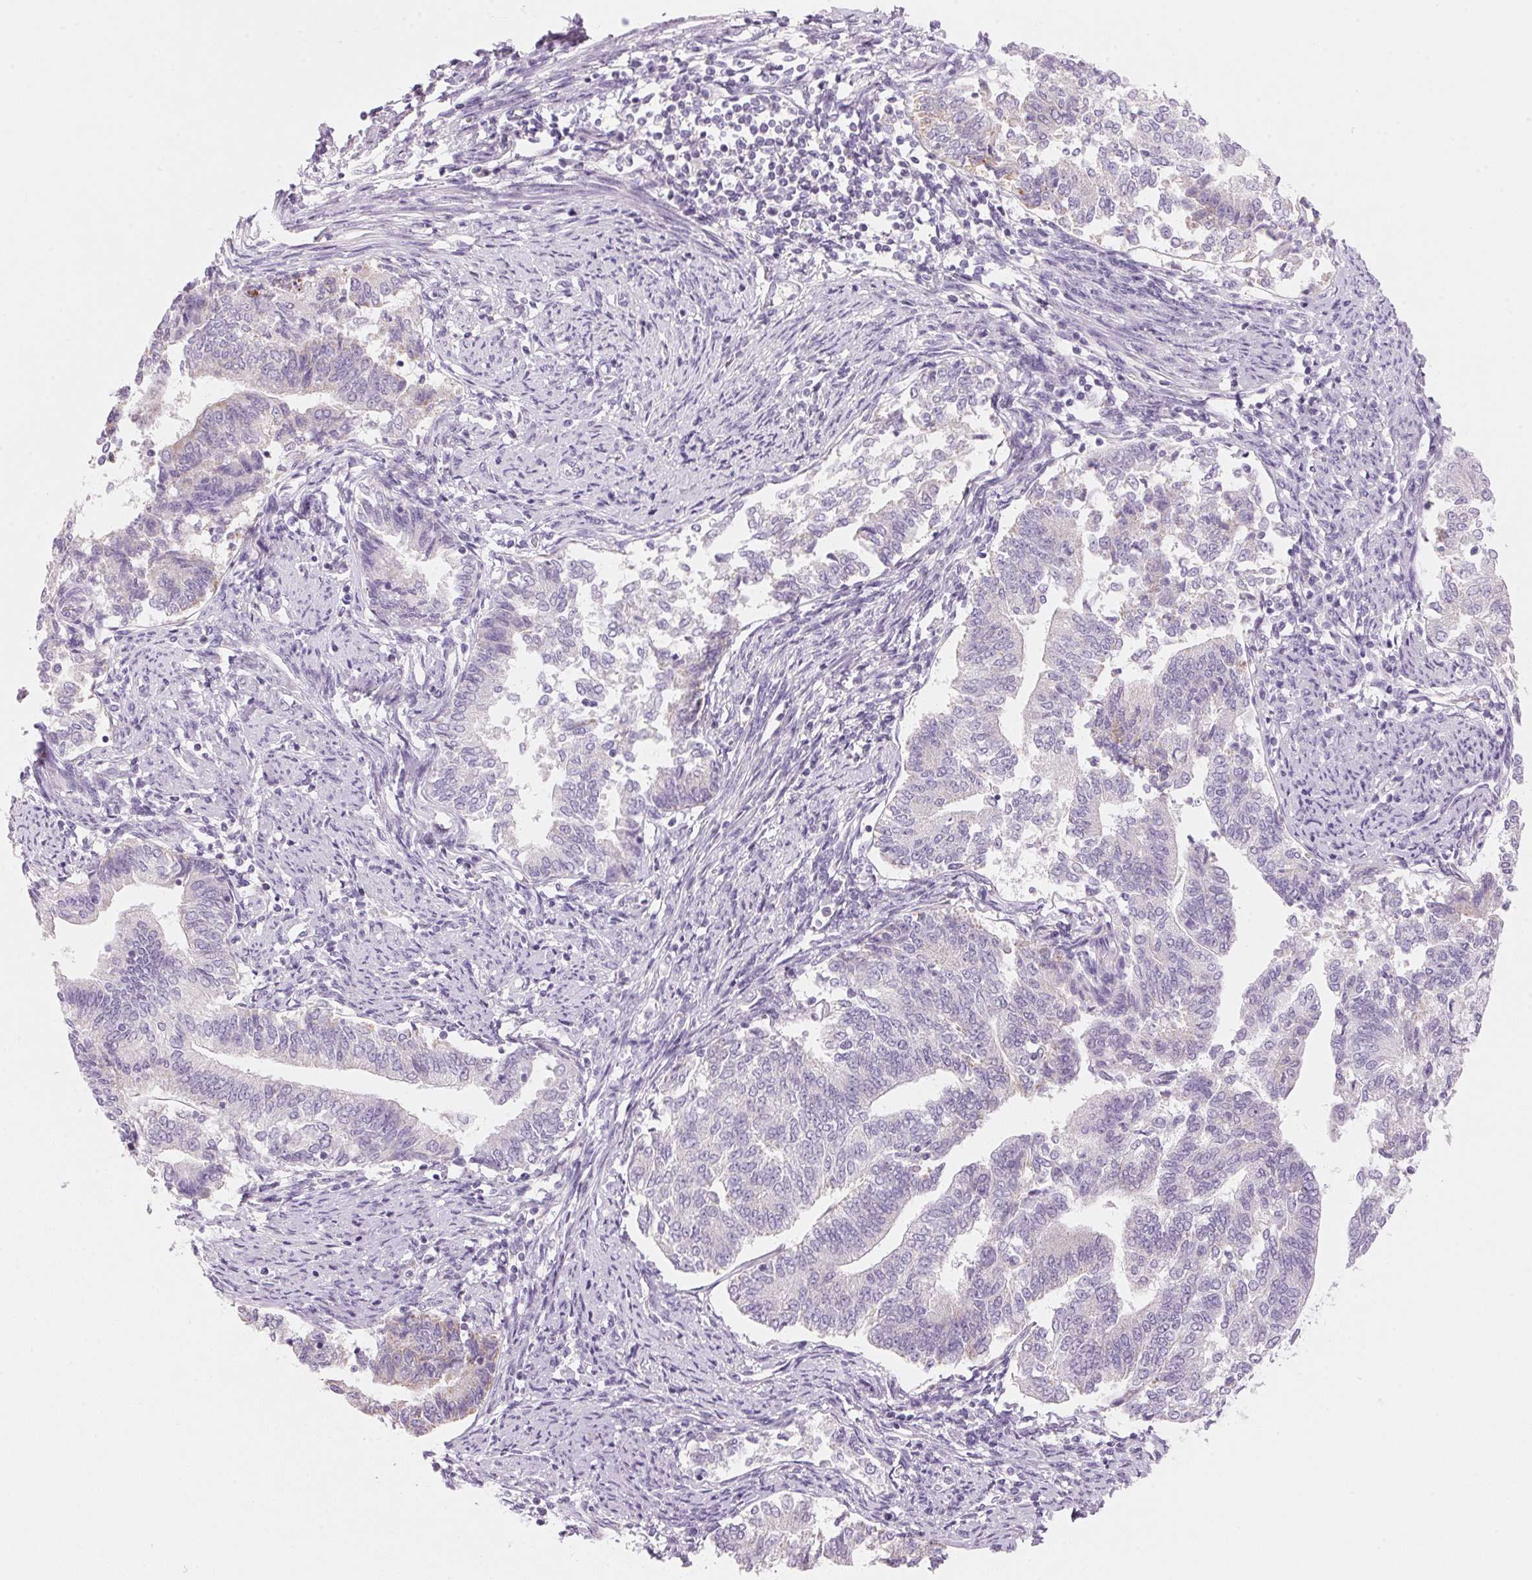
{"staining": {"intensity": "negative", "quantity": "none", "location": "none"}, "tissue": "endometrial cancer", "cell_type": "Tumor cells", "image_type": "cancer", "snomed": [{"axis": "morphology", "description": "Adenocarcinoma, NOS"}, {"axis": "topography", "description": "Endometrium"}], "caption": "High magnification brightfield microscopy of endometrial adenocarcinoma stained with DAB (brown) and counterstained with hematoxylin (blue): tumor cells show no significant staining.", "gene": "CYP11B1", "patient": {"sex": "female", "age": 65}}